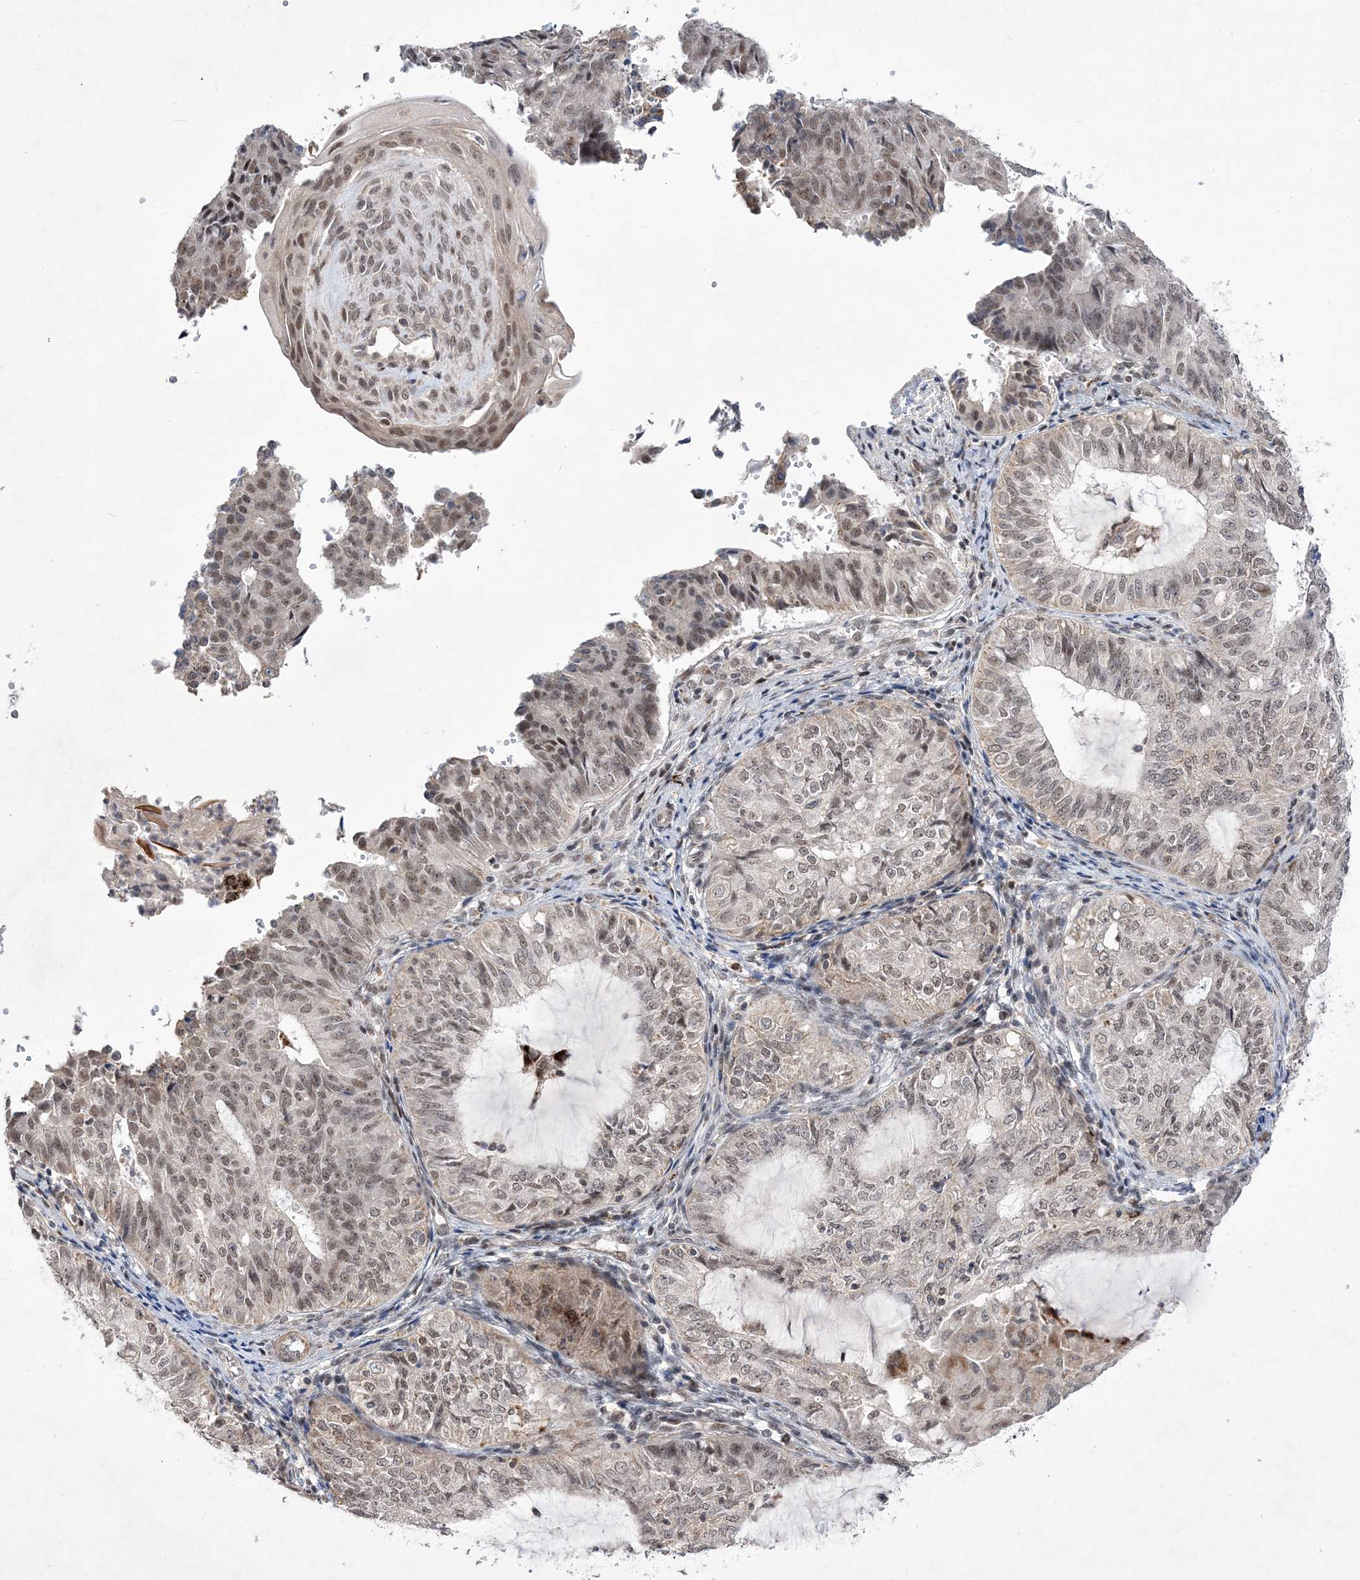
{"staining": {"intensity": "weak", "quantity": ">75%", "location": "nuclear"}, "tissue": "endometrial cancer", "cell_type": "Tumor cells", "image_type": "cancer", "snomed": [{"axis": "morphology", "description": "Adenocarcinoma, NOS"}, {"axis": "topography", "description": "Endometrium"}], "caption": "This image demonstrates IHC staining of human endometrial adenocarcinoma, with low weak nuclear positivity in approximately >75% of tumor cells.", "gene": "BOD1L1", "patient": {"sex": "female", "age": 32}}